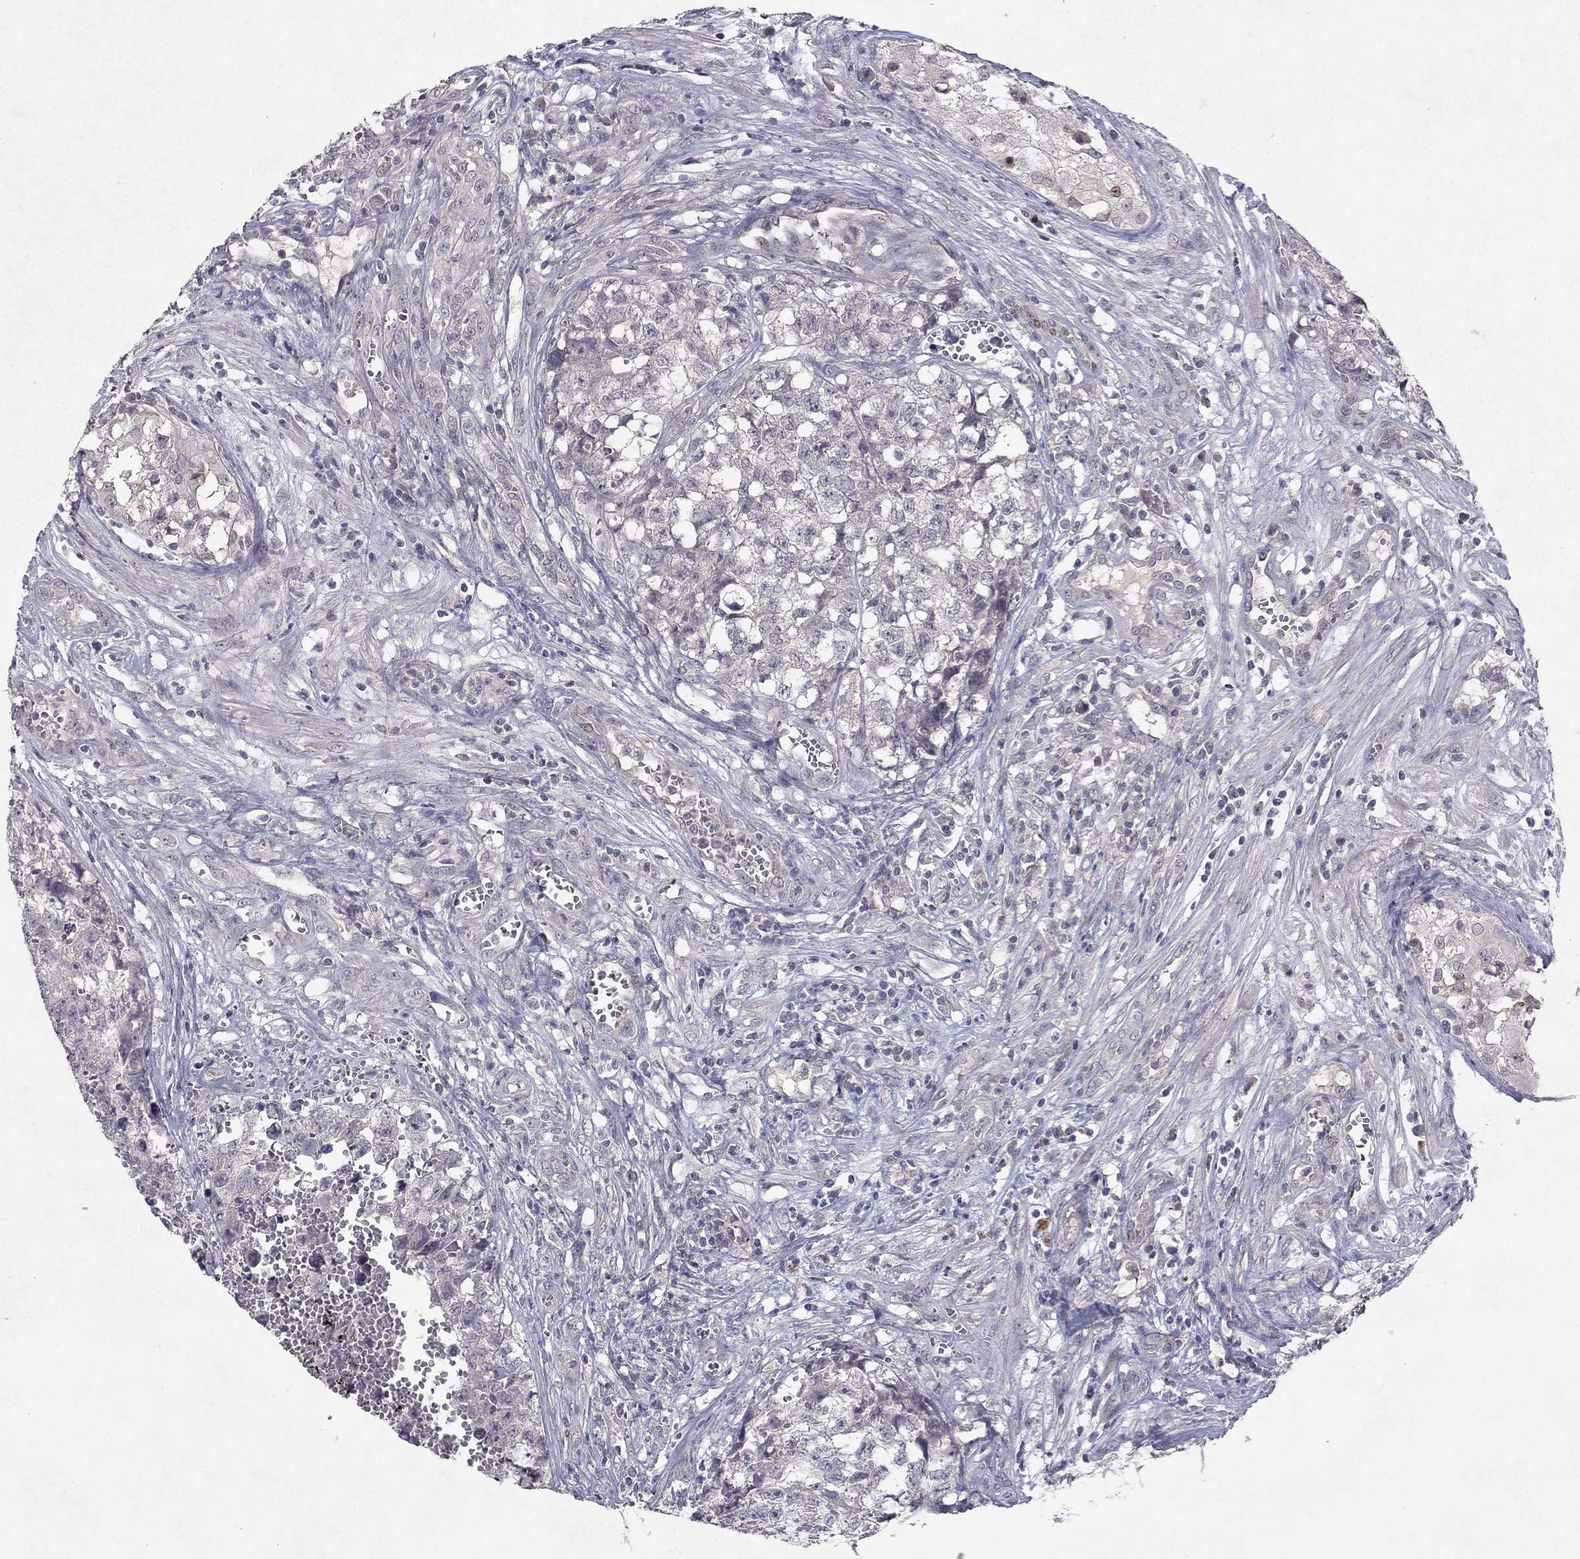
{"staining": {"intensity": "negative", "quantity": "none", "location": "none"}, "tissue": "testis cancer", "cell_type": "Tumor cells", "image_type": "cancer", "snomed": [{"axis": "morphology", "description": "Seminoma, NOS"}, {"axis": "morphology", "description": "Carcinoma, Embryonal, NOS"}, {"axis": "topography", "description": "Testis"}], "caption": "IHC image of testis seminoma stained for a protein (brown), which reveals no positivity in tumor cells.", "gene": "ESR2", "patient": {"sex": "male", "age": 22}}